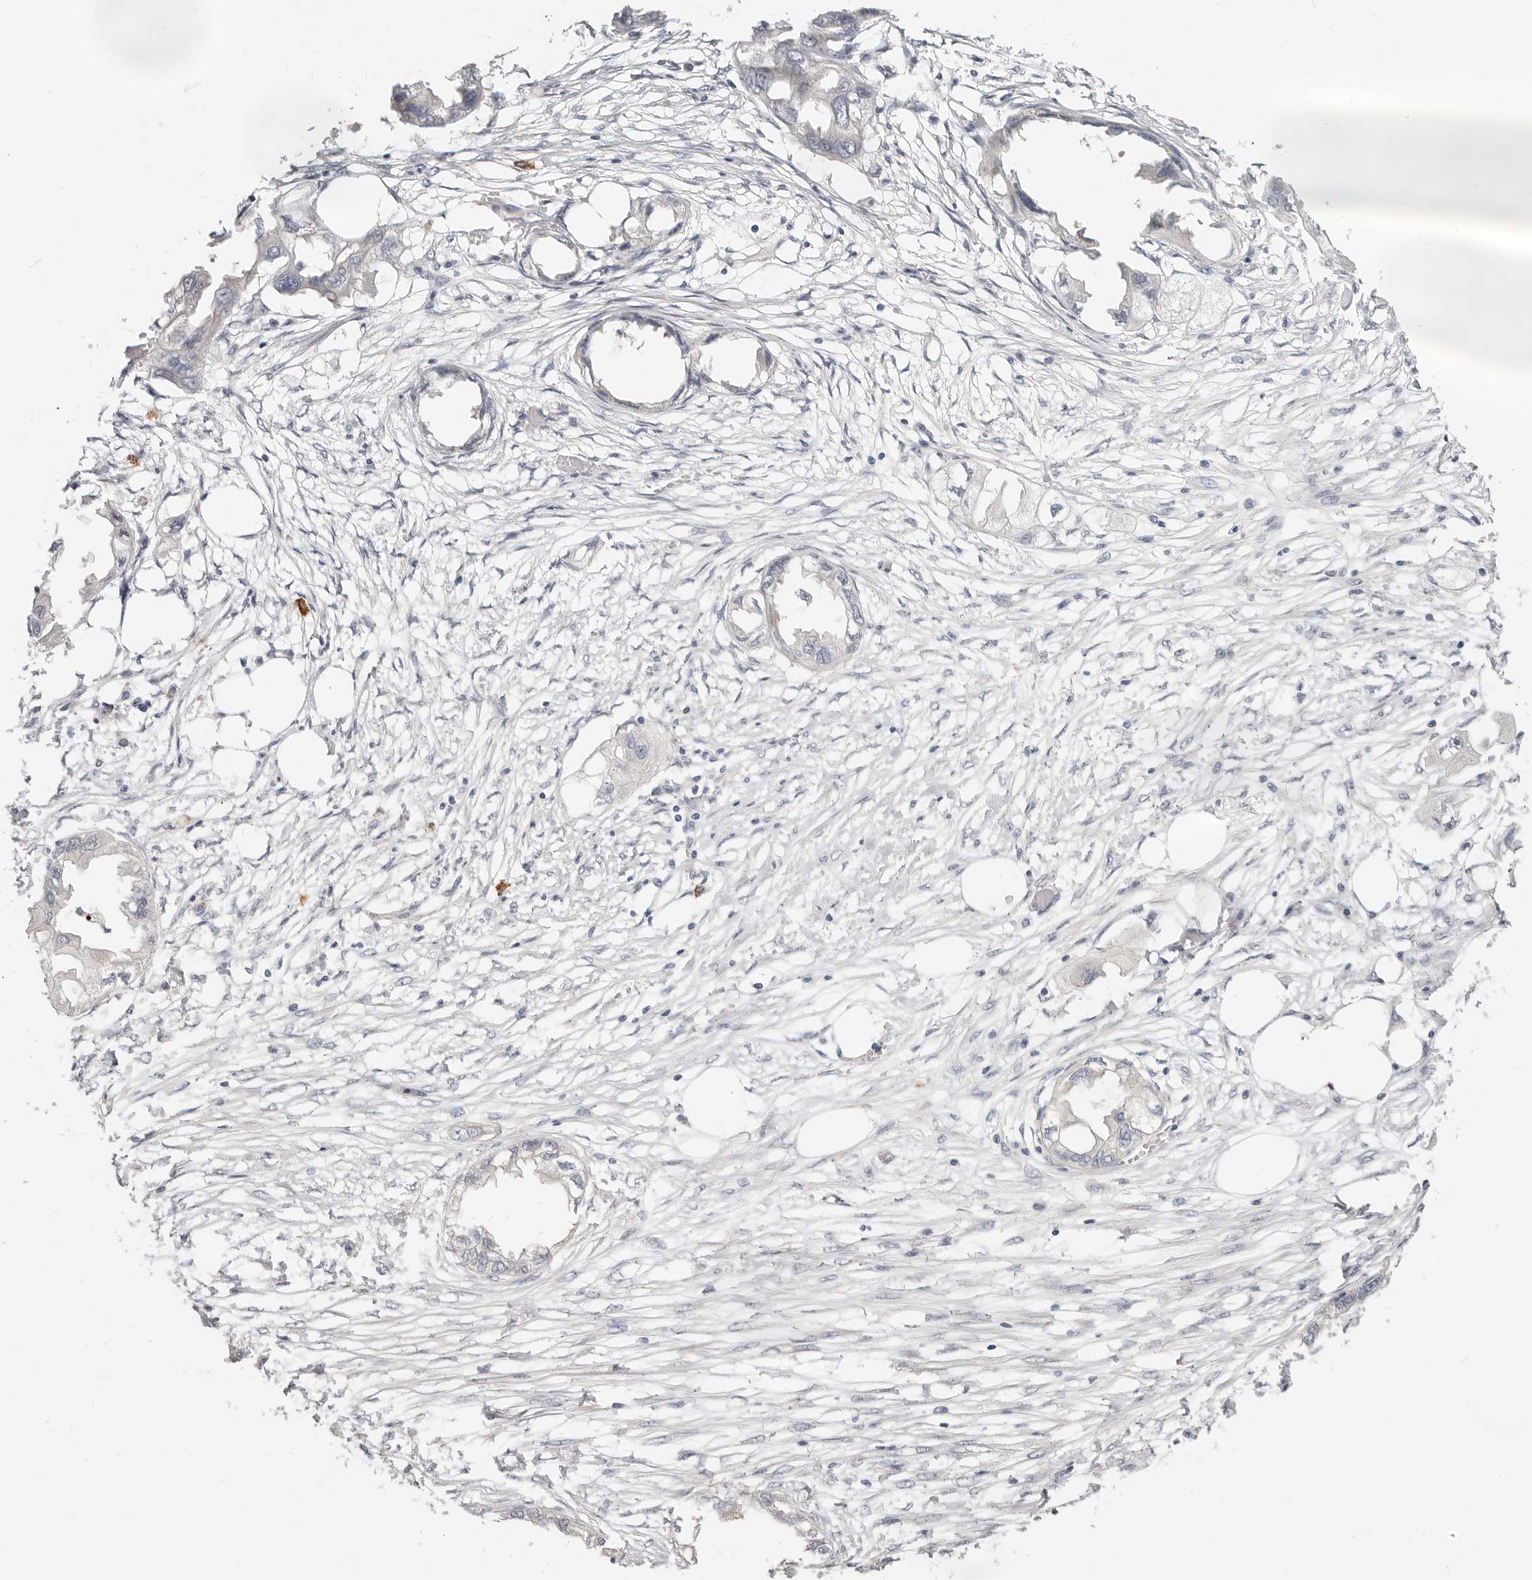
{"staining": {"intensity": "negative", "quantity": "none", "location": "none"}, "tissue": "endometrial cancer", "cell_type": "Tumor cells", "image_type": "cancer", "snomed": [{"axis": "morphology", "description": "Adenocarcinoma, NOS"}, {"axis": "morphology", "description": "Adenocarcinoma, metastatic, NOS"}, {"axis": "topography", "description": "Adipose tissue"}, {"axis": "topography", "description": "Endometrium"}], "caption": "Tumor cells are negative for protein expression in human endometrial cancer.", "gene": "ZRANB1", "patient": {"sex": "female", "age": 67}}